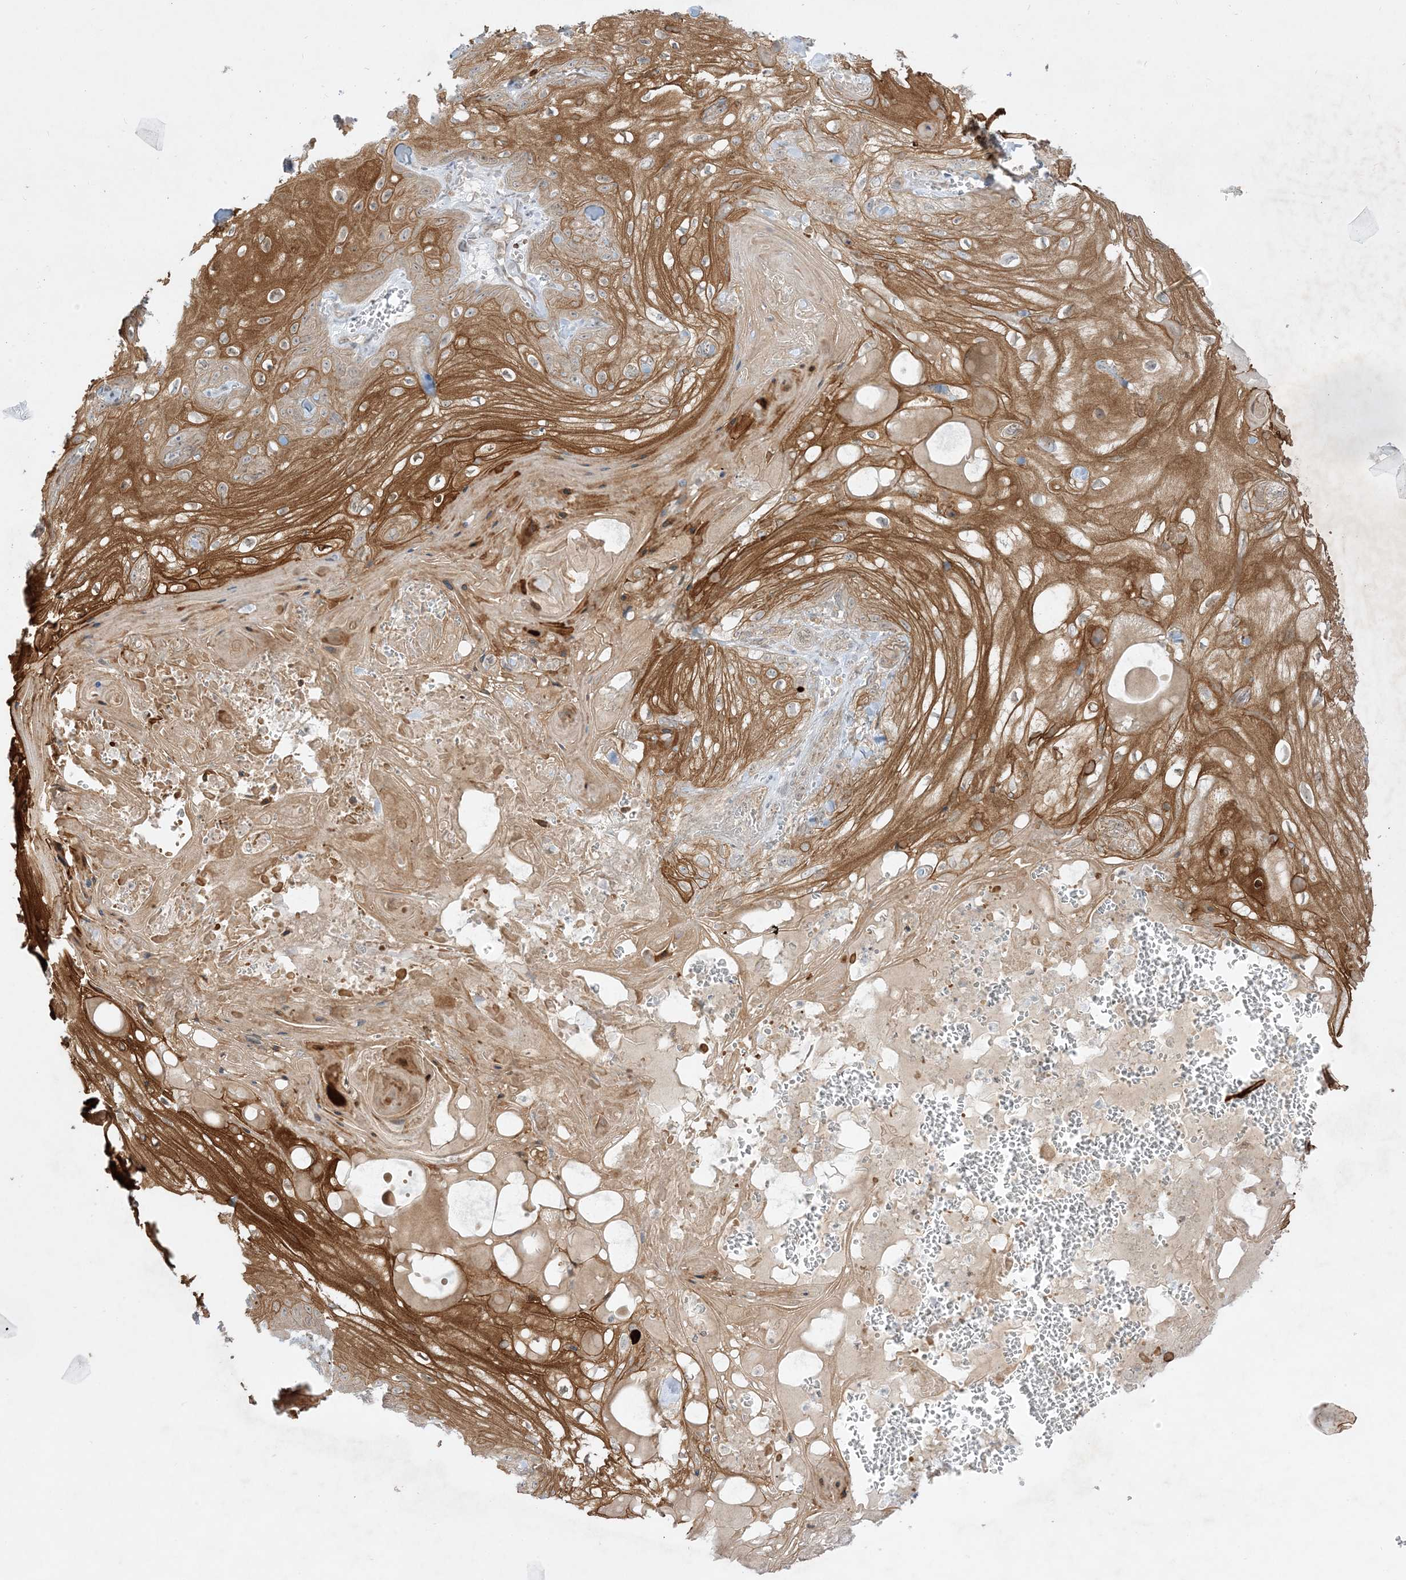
{"staining": {"intensity": "moderate", "quantity": "25%-75%", "location": "cytoplasmic/membranous"}, "tissue": "skin cancer", "cell_type": "Tumor cells", "image_type": "cancer", "snomed": [{"axis": "morphology", "description": "Squamous cell carcinoma, NOS"}, {"axis": "topography", "description": "Skin"}], "caption": "An immunohistochemistry micrograph of neoplastic tissue is shown. Protein staining in brown labels moderate cytoplasmic/membranous positivity in skin cancer (squamous cell carcinoma) within tumor cells. (DAB IHC, brown staining for protein, blue staining for nuclei).", "gene": "PTK6", "patient": {"sex": "male", "age": 74}}